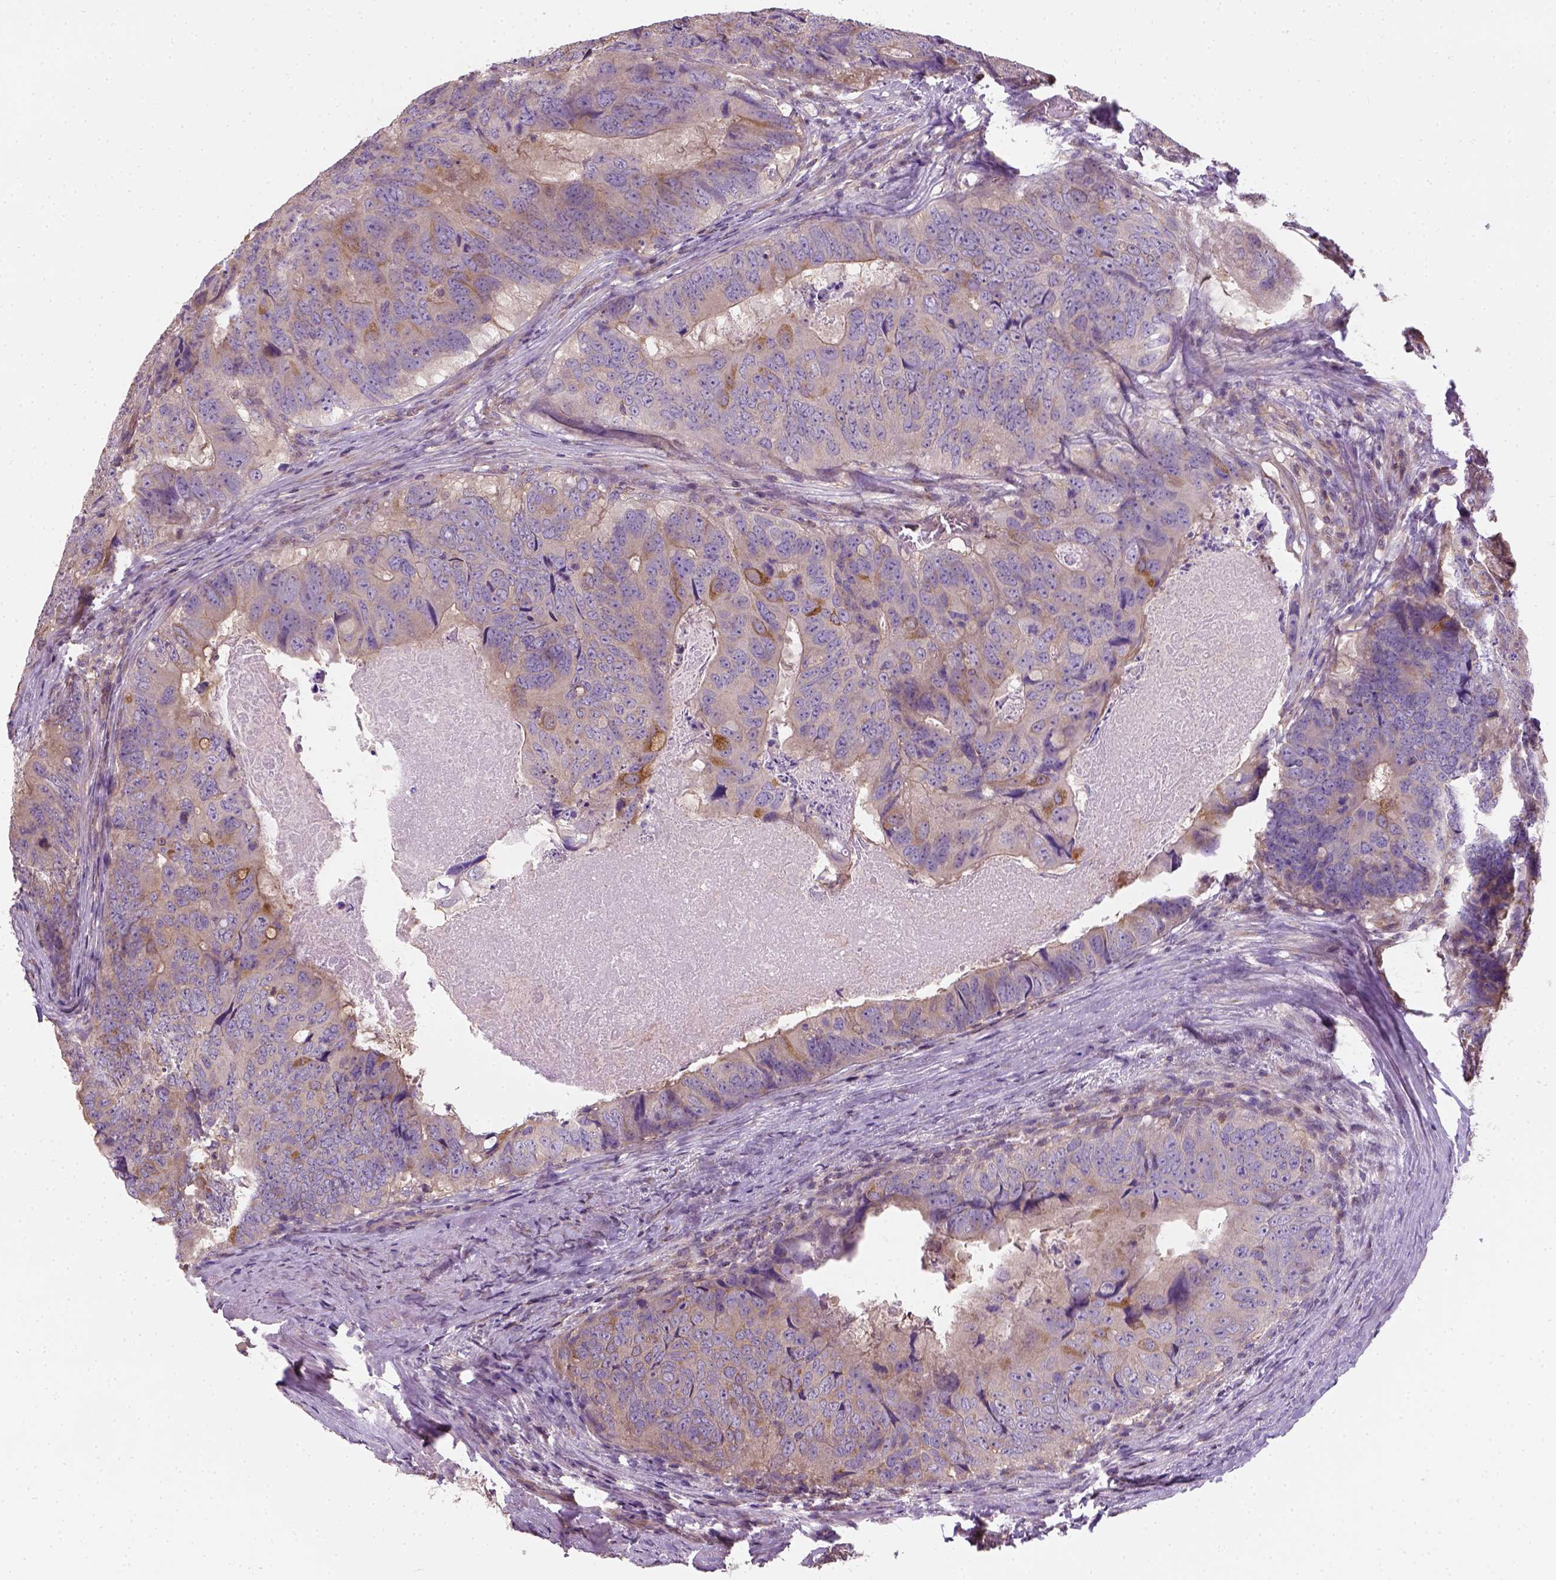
{"staining": {"intensity": "moderate", "quantity": "<25%", "location": "cytoplasmic/membranous"}, "tissue": "colorectal cancer", "cell_type": "Tumor cells", "image_type": "cancer", "snomed": [{"axis": "morphology", "description": "Adenocarcinoma, NOS"}, {"axis": "topography", "description": "Colon"}], "caption": "Immunohistochemical staining of colorectal adenocarcinoma shows moderate cytoplasmic/membranous protein expression in approximately <25% of tumor cells. The protein of interest is stained brown, and the nuclei are stained in blue (DAB IHC with brightfield microscopy, high magnification).", "gene": "CRACR2A", "patient": {"sex": "male", "age": 79}}